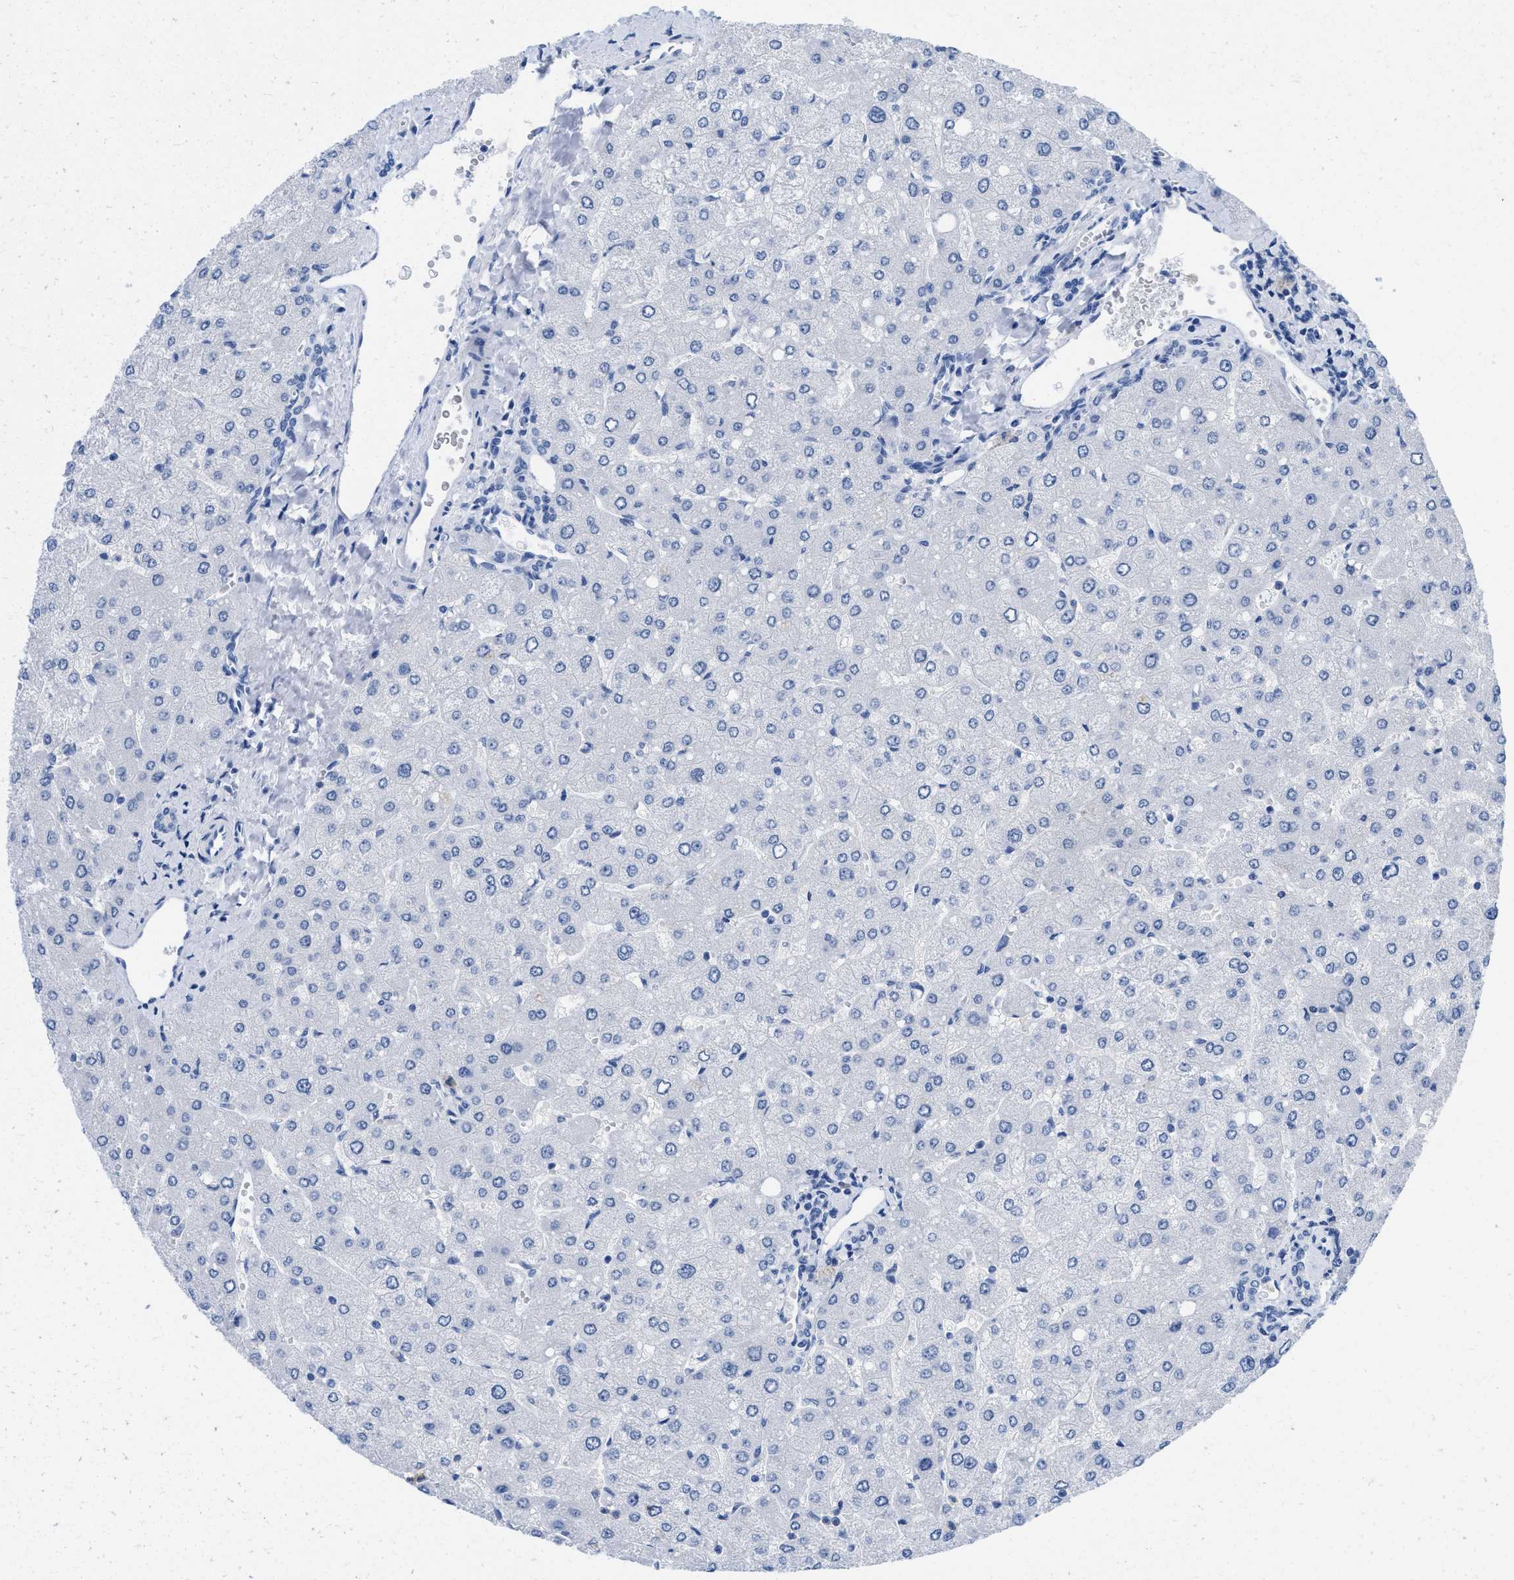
{"staining": {"intensity": "negative", "quantity": "none", "location": "none"}, "tissue": "liver", "cell_type": "Cholangiocytes", "image_type": "normal", "snomed": [{"axis": "morphology", "description": "Normal tissue, NOS"}, {"axis": "topography", "description": "Liver"}], "caption": "Immunohistochemistry of benign human liver reveals no positivity in cholangiocytes.", "gene": "CR1", "patient": {"sex": "male", "age": 55}}